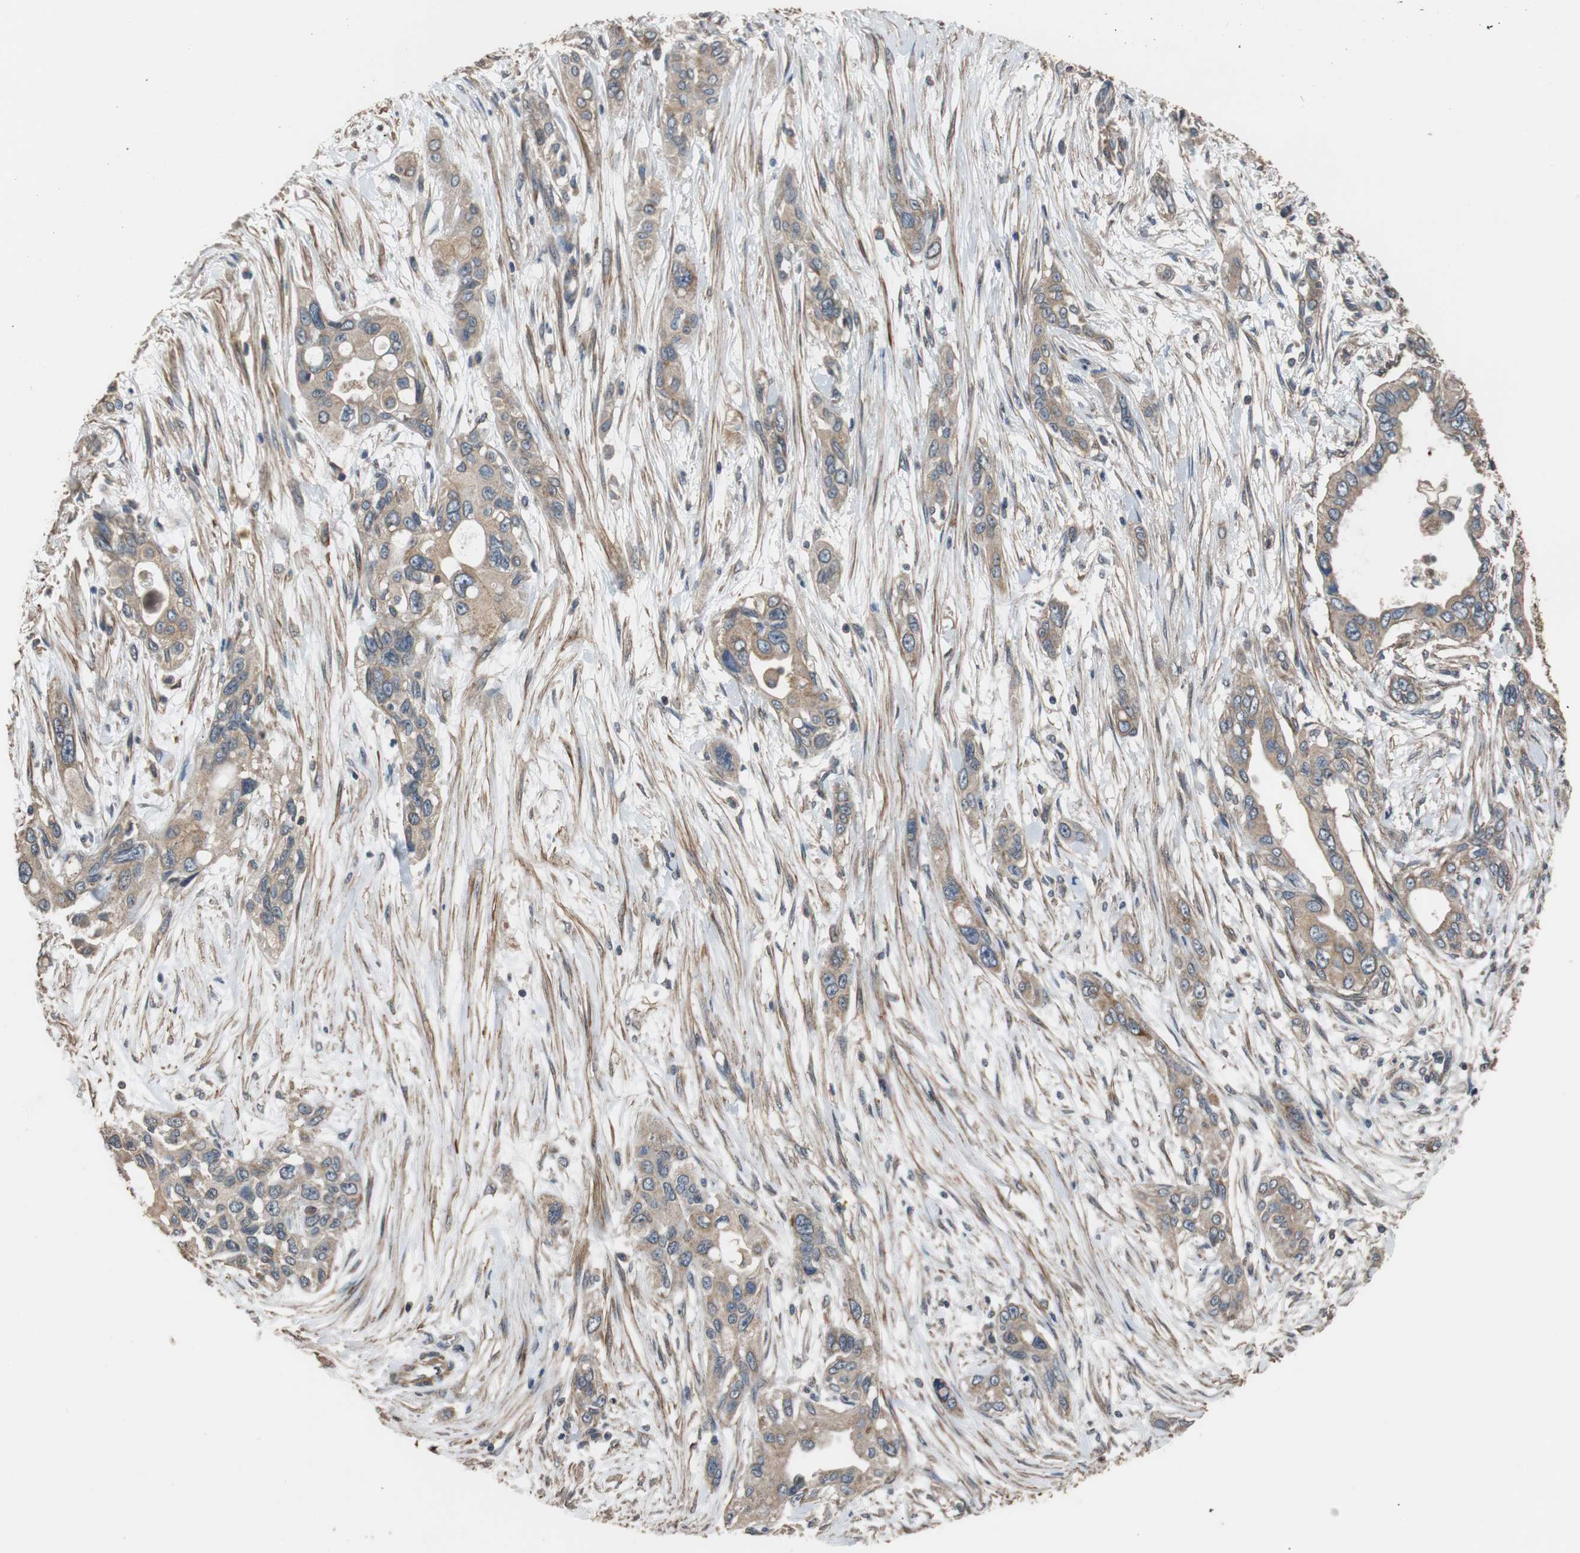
{"staining": {"intensity": "moderate", "quantity": ">75%", "location": "cytoplasmic/membranous"}, "tissue": "pancreatic cancer", "cell_type": "Tumor cells", "image_type": "cancer", "snomed": [{"axis": "morphology", "description": "Adenocarcinoma, NOS"}, {"axis": "topography", "description": "Pancreas"}], "caption": "Pancreatic adenocarcinoma stained with DAB (3,3'-diaminobenzidine) immunohistochemistry (IHC) shows medium levels of moderate cytoplasmic/membranous expression in approximately >75% of tumor cells.", "gene": "PITRM1", "patient": {"sex": "female", "age": 60}}